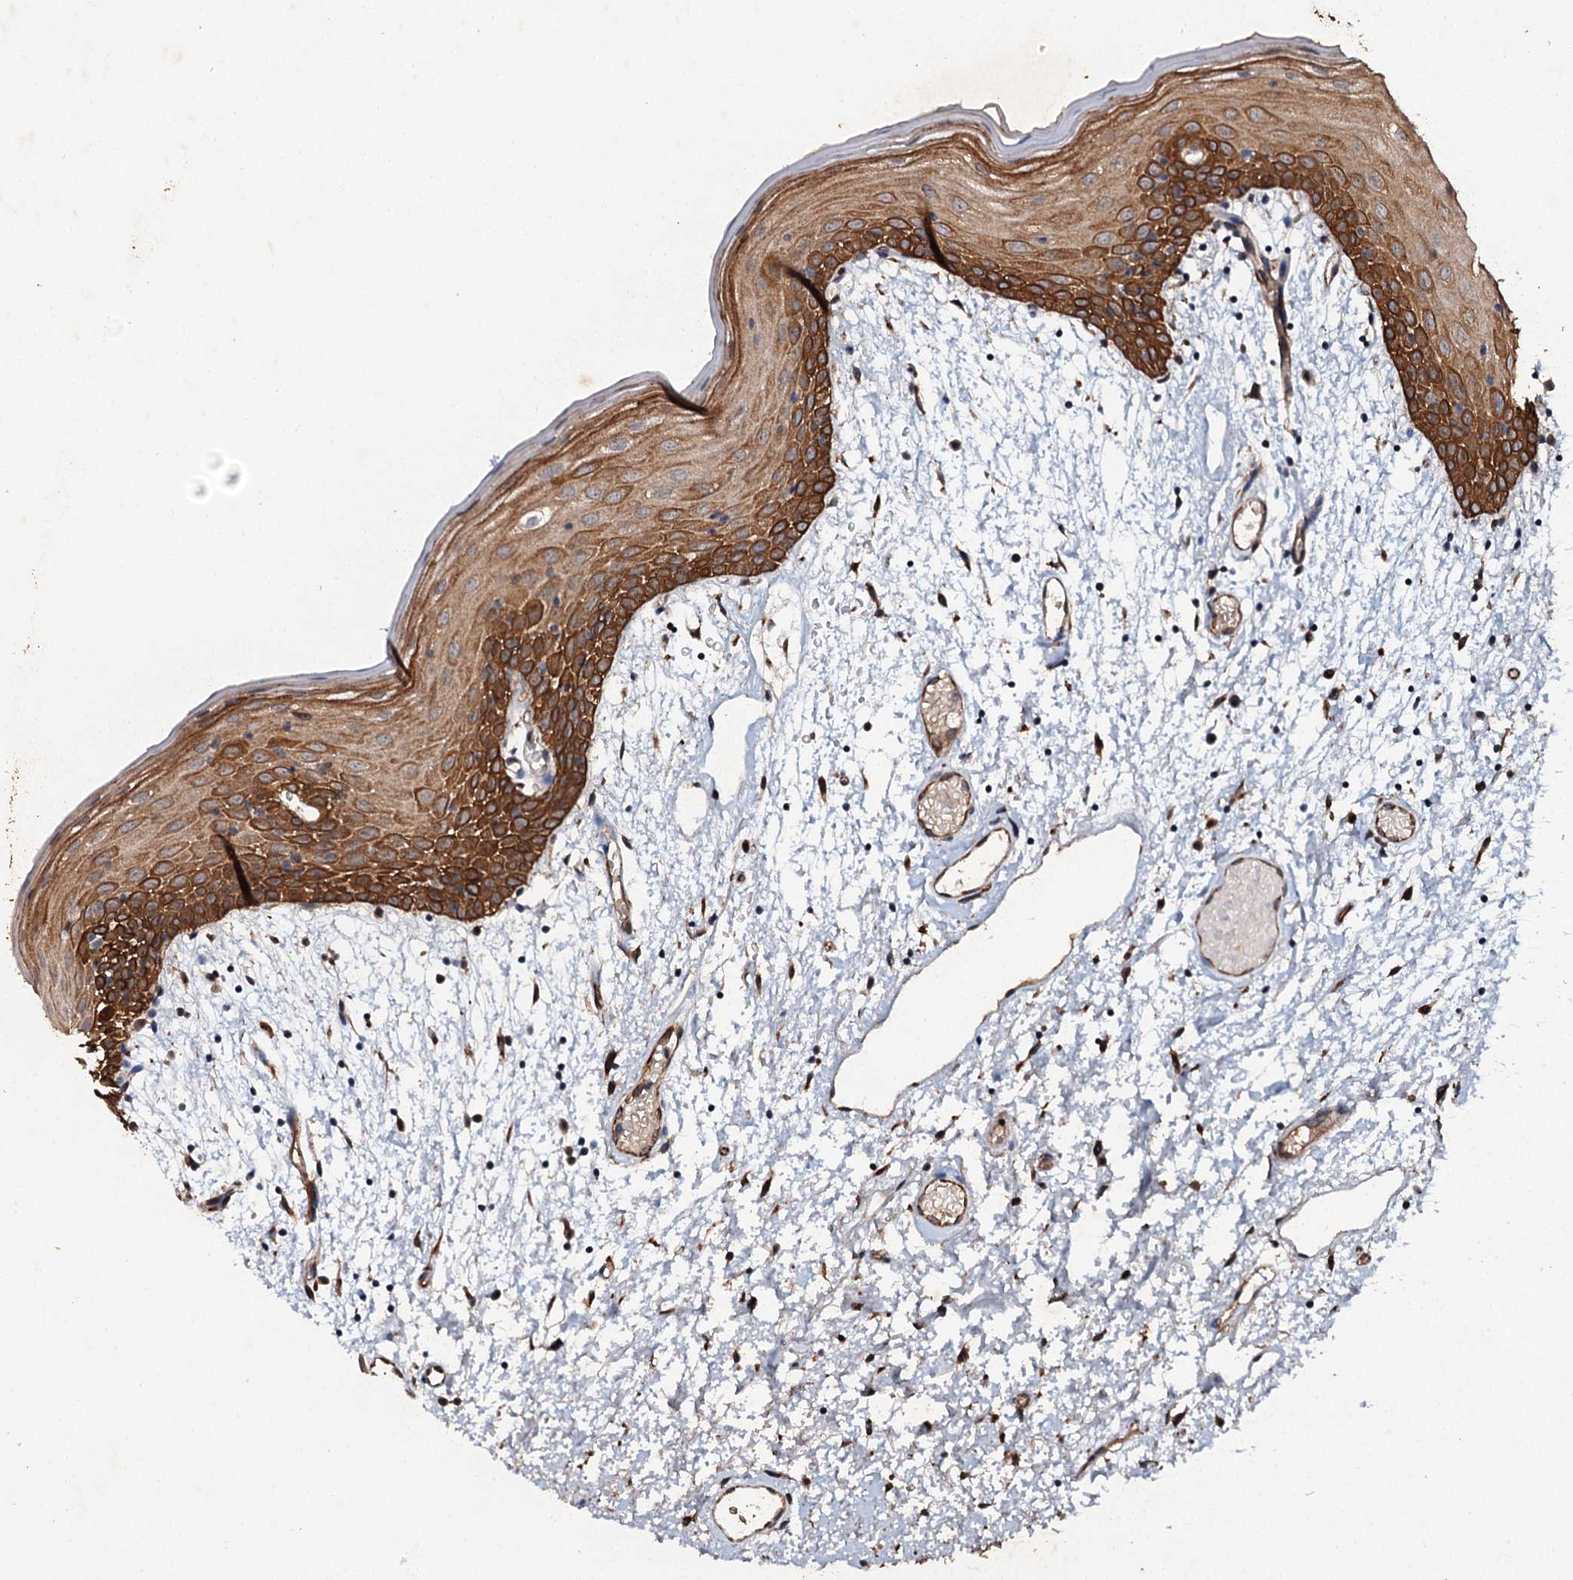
{"staining": {"intensity": "strong", "quantity": ">75%", "location": "cytoplasmic/membranous"}, "tissue": "oral mucosa", "cell_type": "Squamous epithelial cells", "image_type": "normal", "snomed": [{"axis": "morphology", "description": "Normal tissue, NOS"}, {"axis": "topography", "description": "Skeletal muscle"}, {"axis": "topography", "description": "Oral tissue"}, {"axis": "topography", "description": "Salivary gland"}, {"axis": "topography", "description": "Peripheral nerve tissue"}], "caption": "Approximately >75% of squamous epithelial cells in normal human oral mucosa demonstrate strong cytoplasmic/membranous protein positivity as visualized by brown immunohistochemical staining.", "gene": "ADAMTS10", "patient": {"sex": "male", "age": 54}}